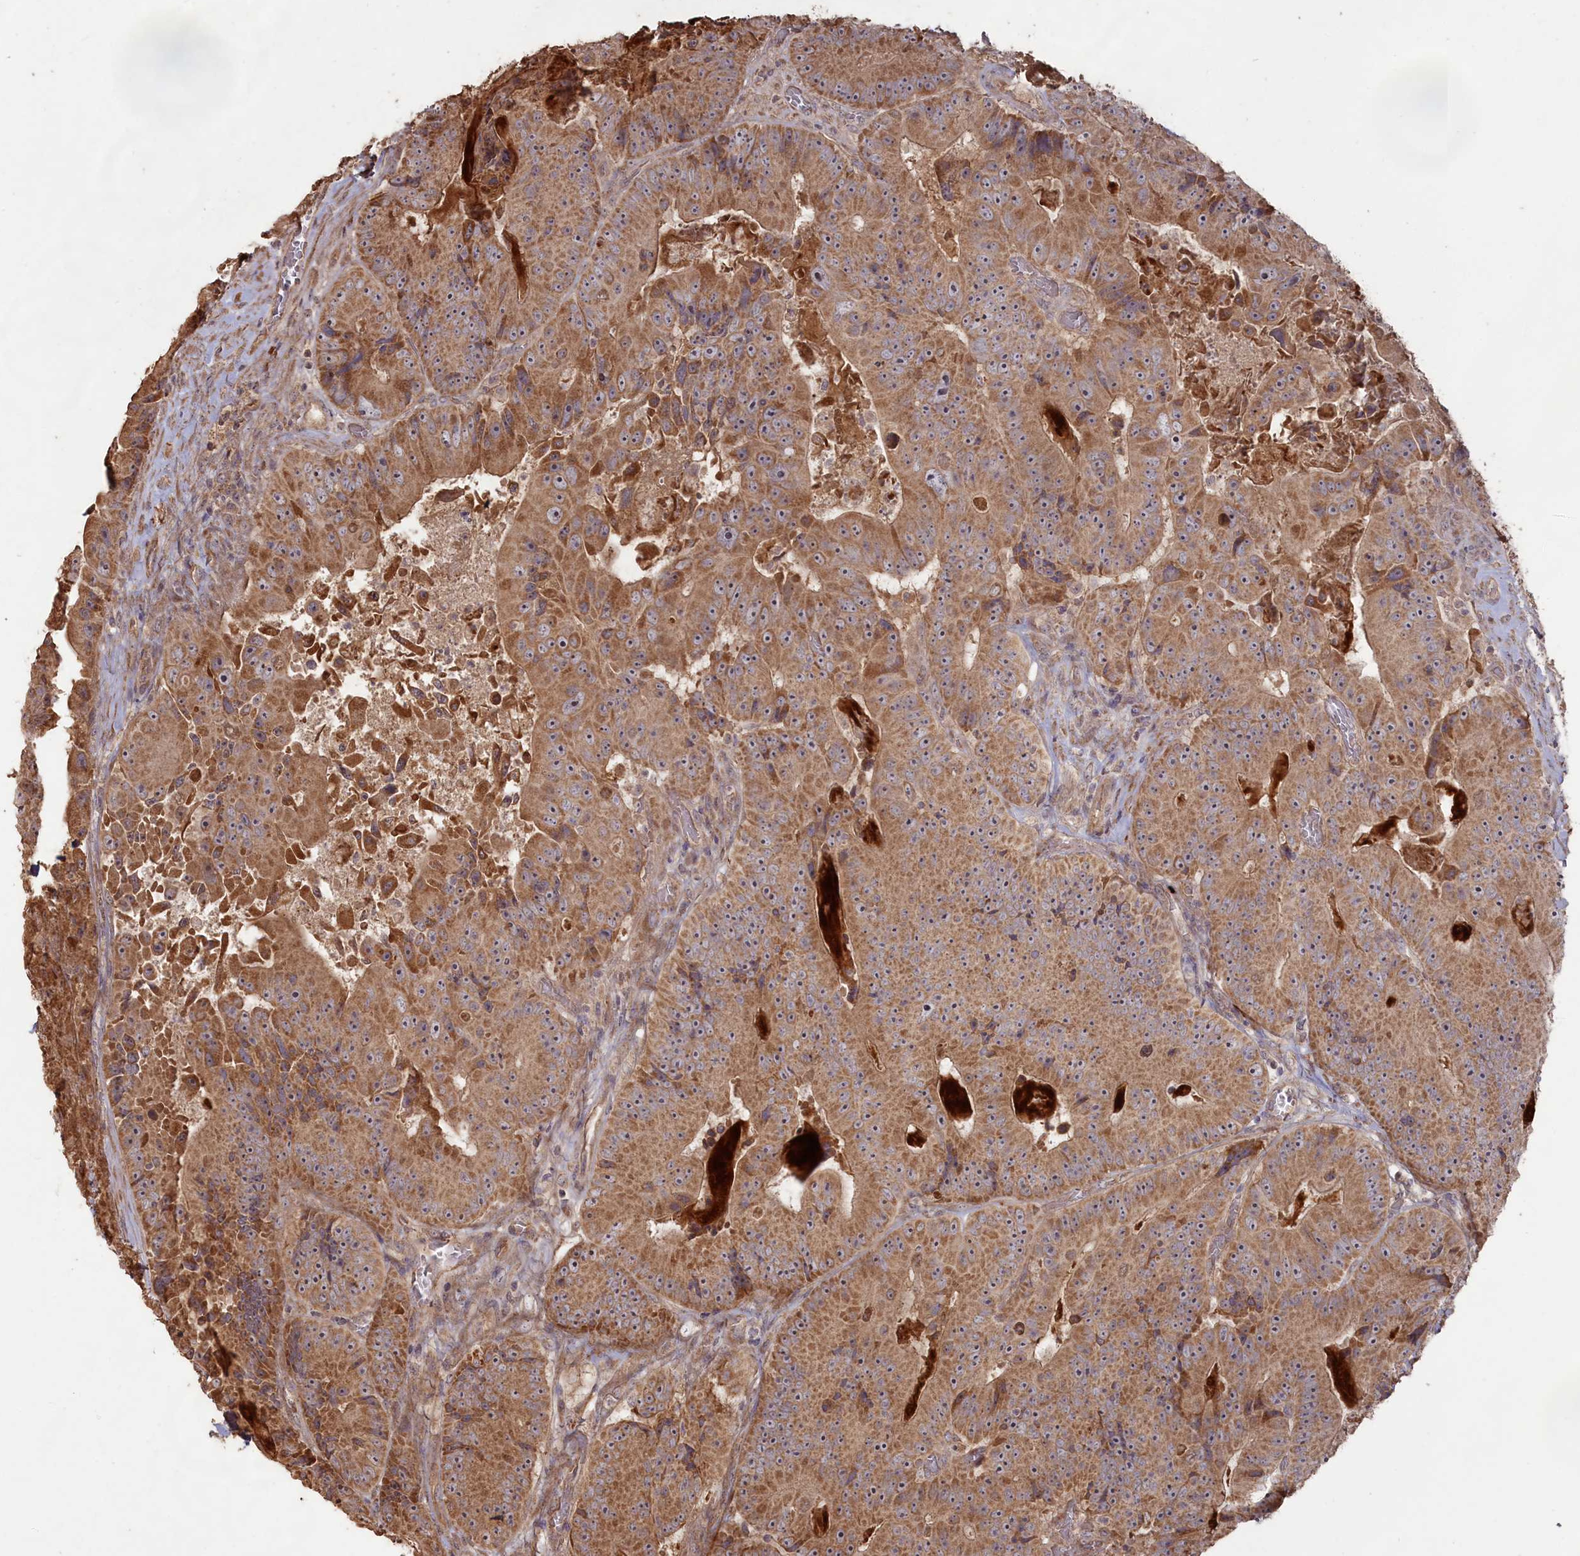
{"staining": {"intensity": "moderate", "quantity": ">75%", "location": "cytoplasmic/membranous"}, "tissue": "colorectal cancer", "cell_type": "Tumor cells", "image_type": "cancer", "snomed": [{"axis": "morphology", "description": "Adenocarcinoma, NOS"}, {"axis": "topography", "description": "Colon"}], "caption": "Protein analysis of colorectal adenocarcinoma tissue reveals moderate cytoplasmic/membranous expression in about >75% of tumor cells. The protein of interest is stained brown, and the nuclei are stained in blue (DAB (3,3'-diaminobenzidine) IHC with brightfield microscopy, high magnification).", "gene": "LAYN", "patient": {"sex": "female", "age": 86}}